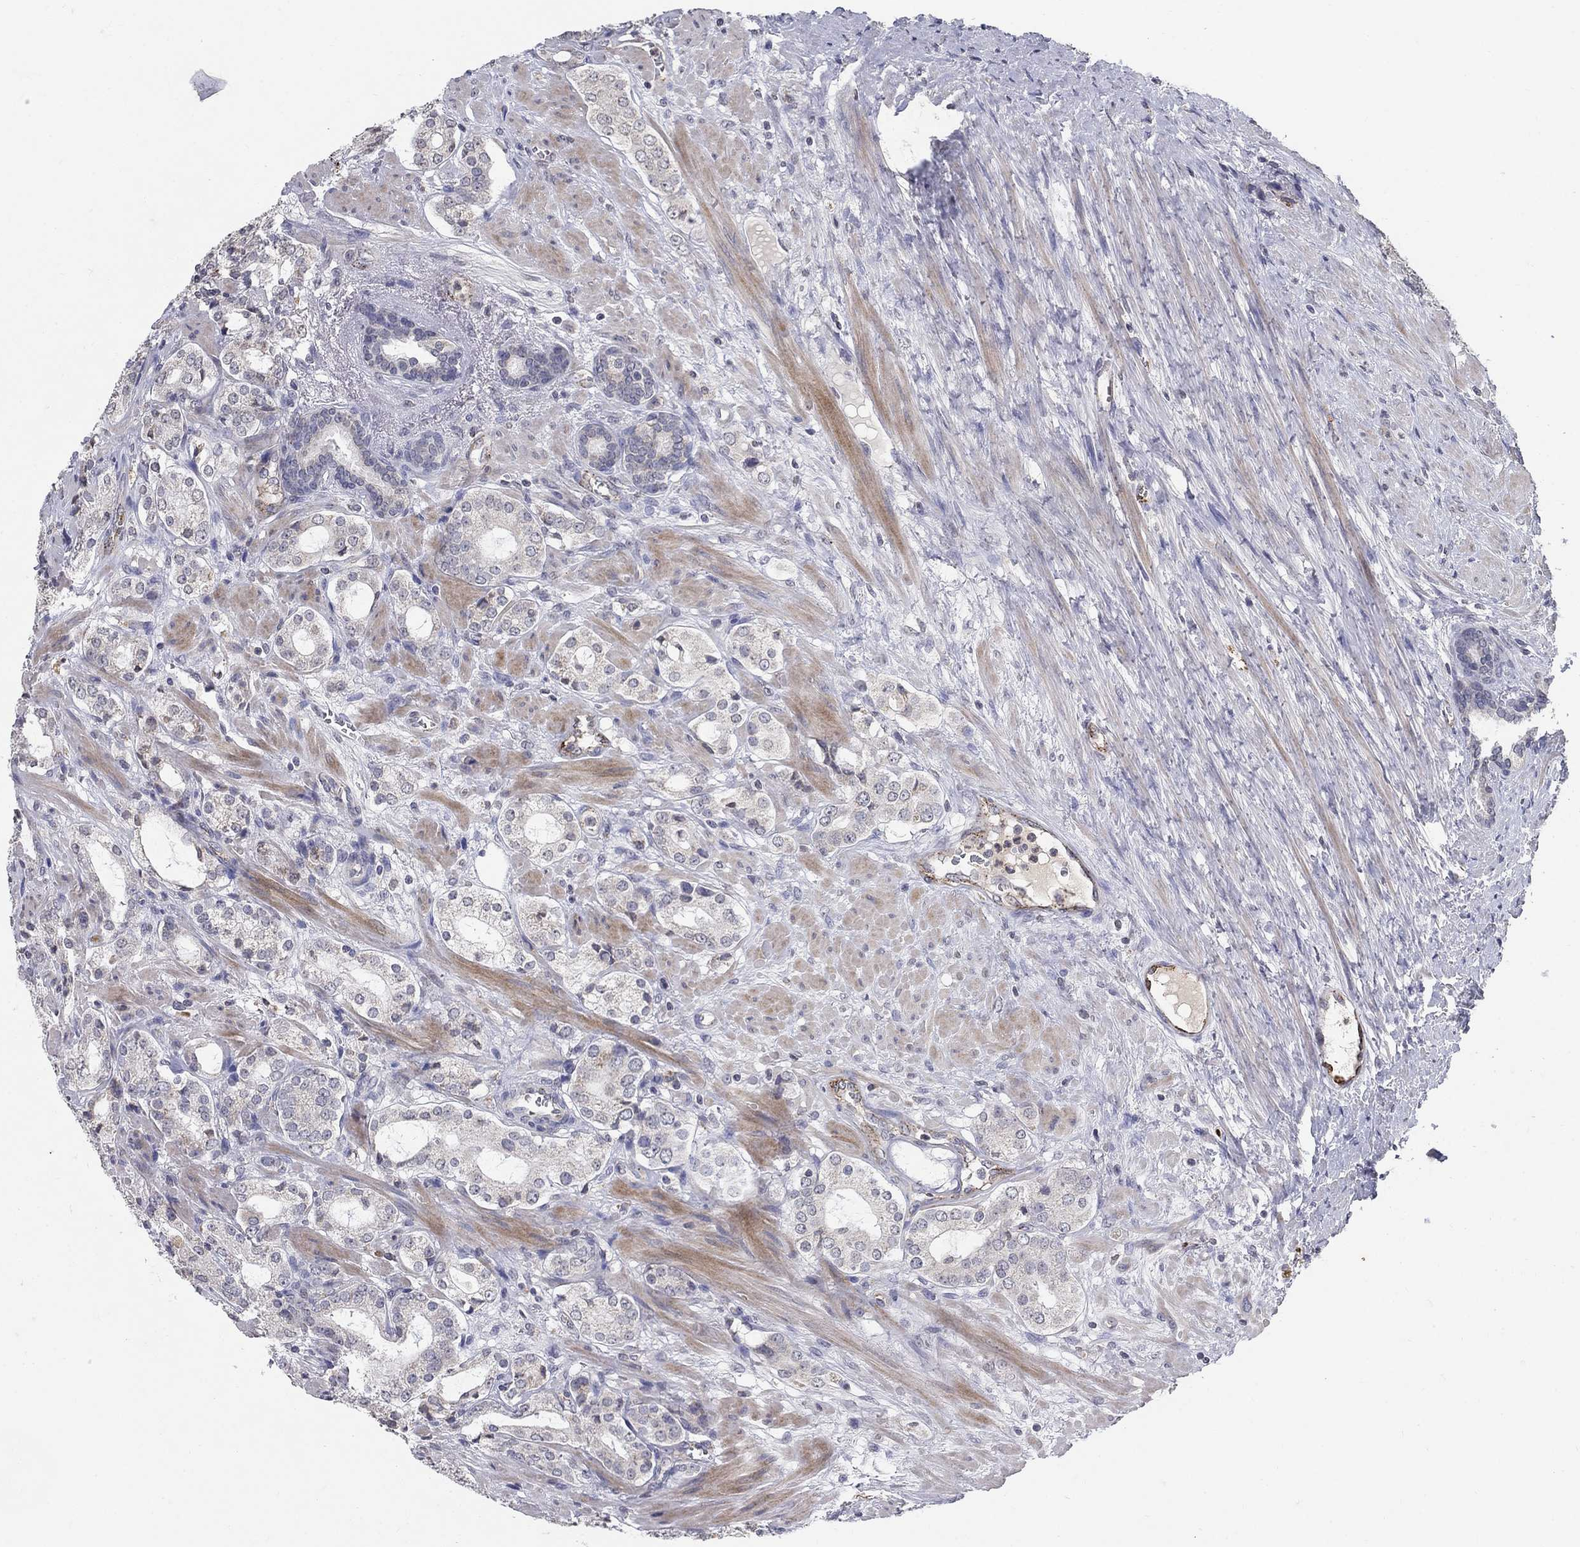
{"staining": {"intensity": "negative", "quantity": "none", "location": "none"}, "tissue": "prostate cancer", "cell_type": "Tumor cells", "image_type": "cancer", "snomed": [{"axis": "morphology", "description": "Adenocarcinoma, NOS"}, {"axis": "topography", "description": "Prostate"}], "caption": "Protein analysis of prostate cancer (adenocarcinoma) reveals no significant positivity in tumor cells.", "gene": "TINAG", "patient": {"sex": "male", "age": 66}}